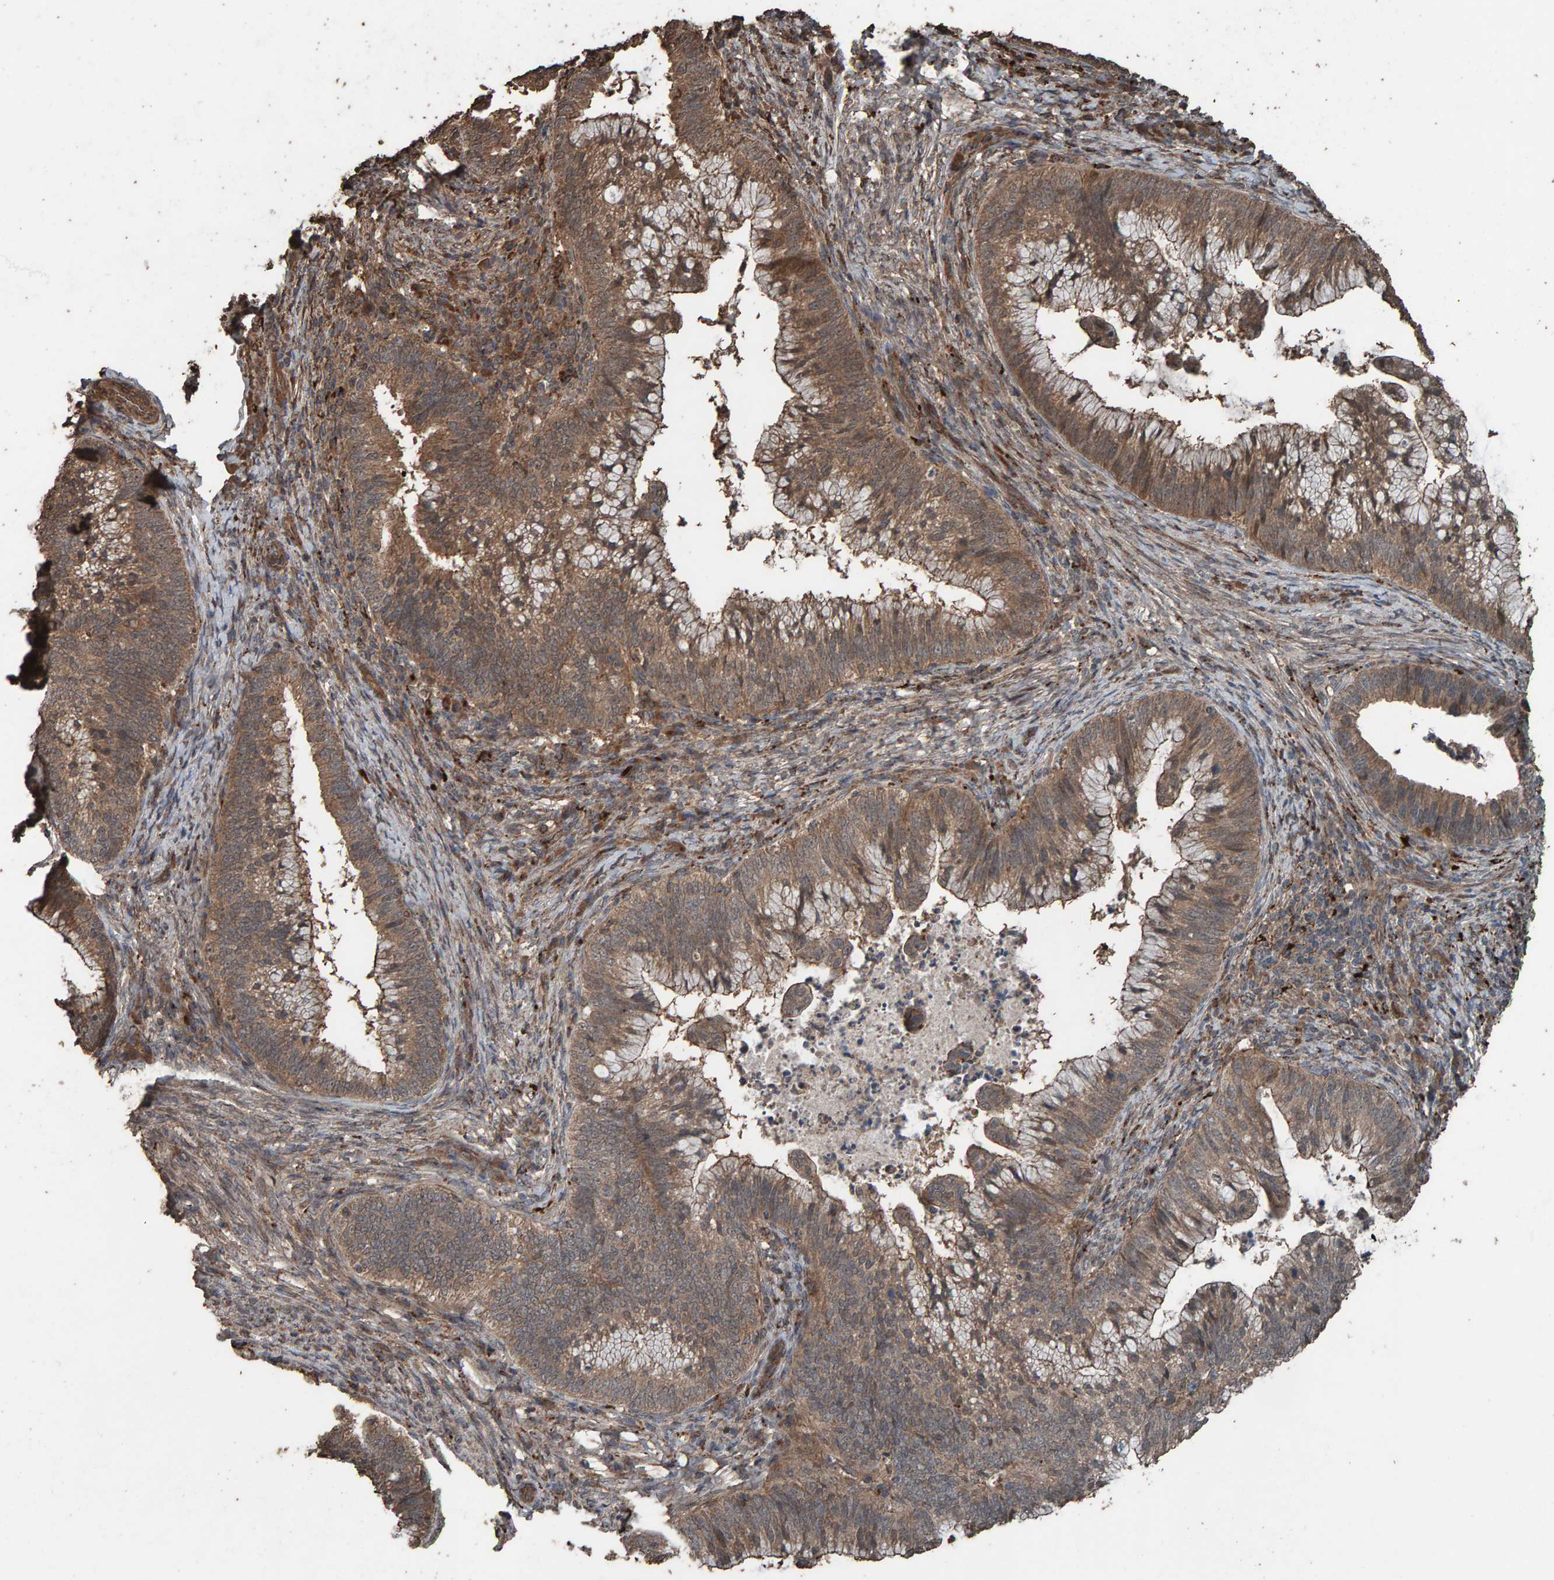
{"staining": {"intensity": "moderate", "quantity": ">75%", "location": "cytoplasmic/membranous"}, "tissue": "cervical cancer", "cell_type": "Tumor cells", "image_type": "cancer", "snomed": [{"axis": "morphology", "description": "Adenocarcinoma, NOS"}, {"axis": "topography", "description": "Cervix"}], "caption": "Immunohistochemistry (IHC) micrograph of neoplastic tissue: human cervical adenocarcinoma stained using IHC demonstrates medium levels of moderate protein expression localized specifically in the cytoplasmic/membranous of tumor cells, appearing as a cytoplasmic/membranous brown color.", "gene": "DUS1L", "patient": {"sex": "female", "age": 36}}